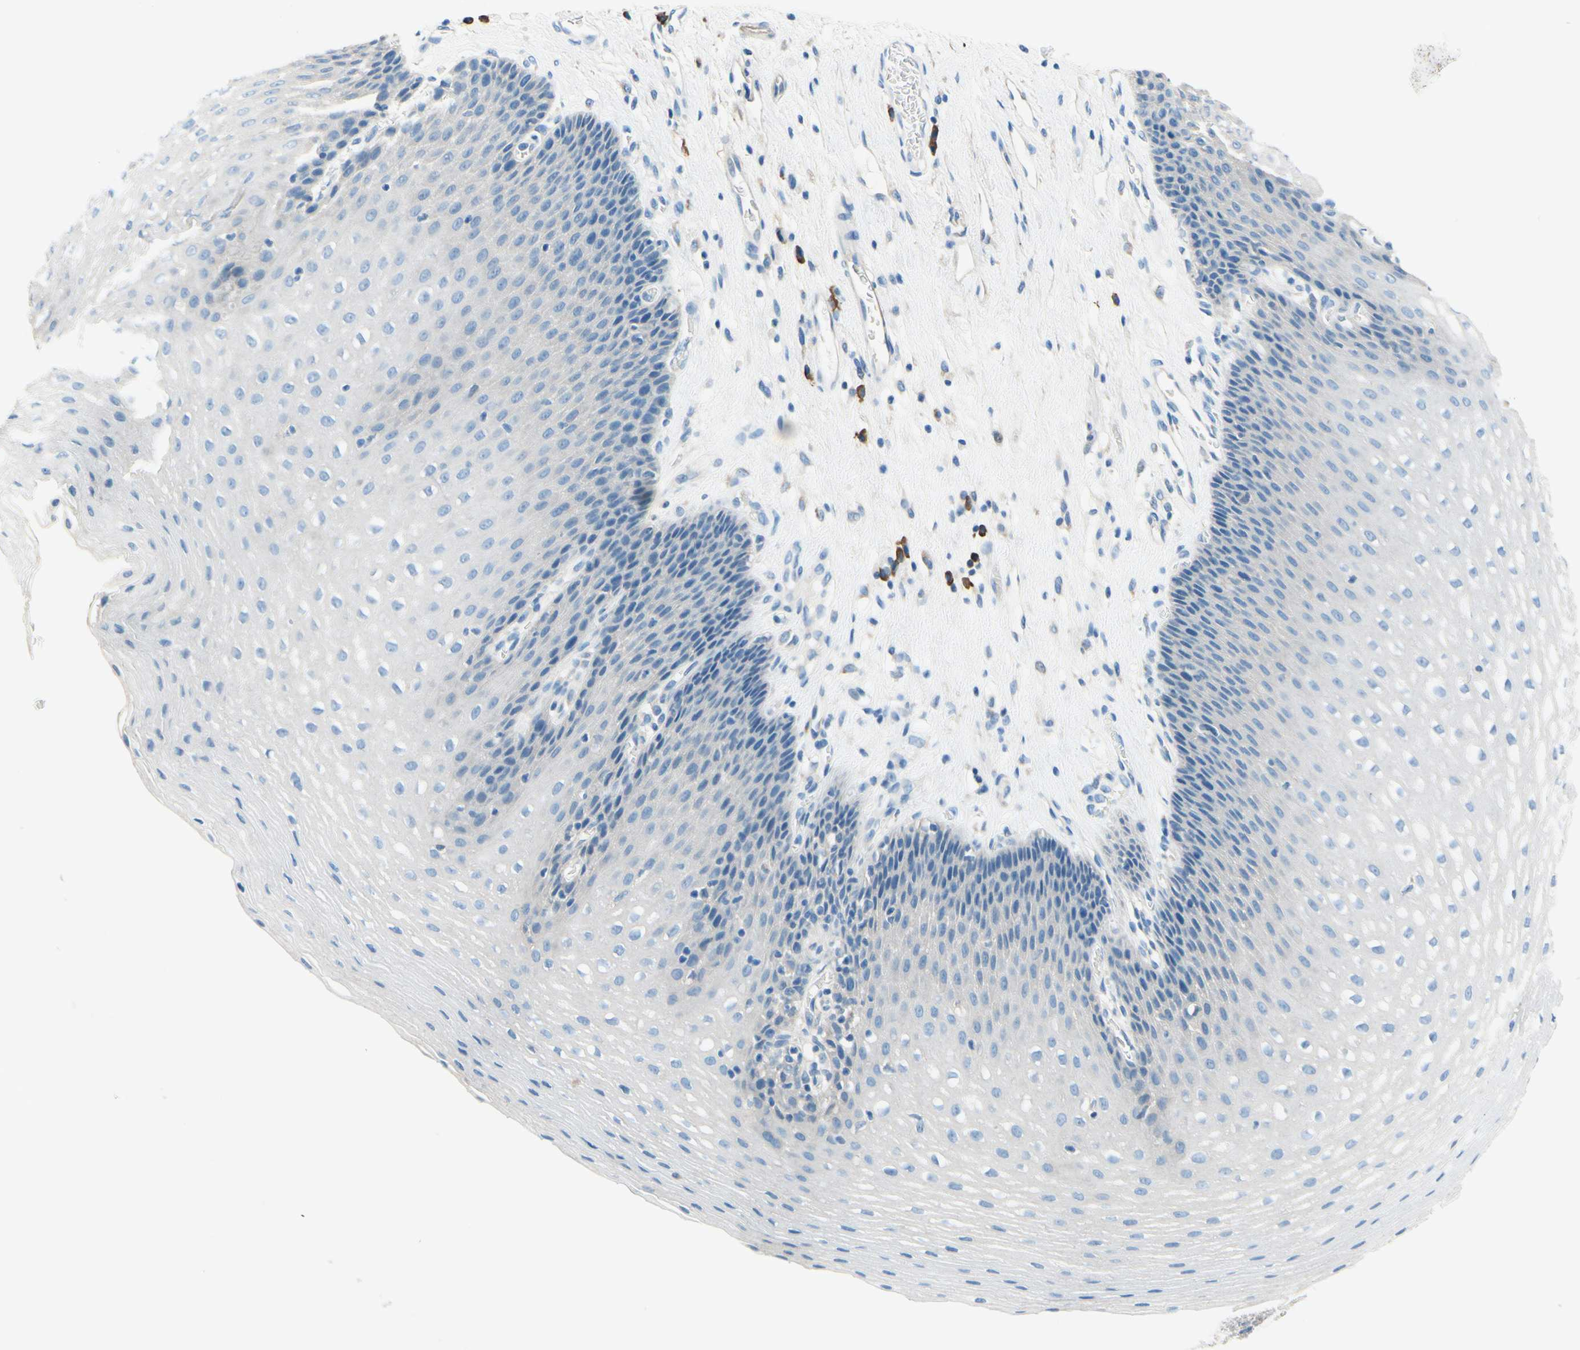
{"staining": {"intensity": "negative", "quantity": "none", "location": "none"}, "tissue": "esophagus", "cell_type": "Squamous epithelial cells", "image_type": "normal", "snomed": [{"axis": "morphology", "description": "Normal tissue, NOS"}, {"axis": "topography", "description": "Esophagus"}], "caption": "Protein analysis of unremarkable esophagus exhibits no significant positivity in squamous epithelial cells.", "gene": "PASD1", "patient": {"sex": "male", "age": 48}}